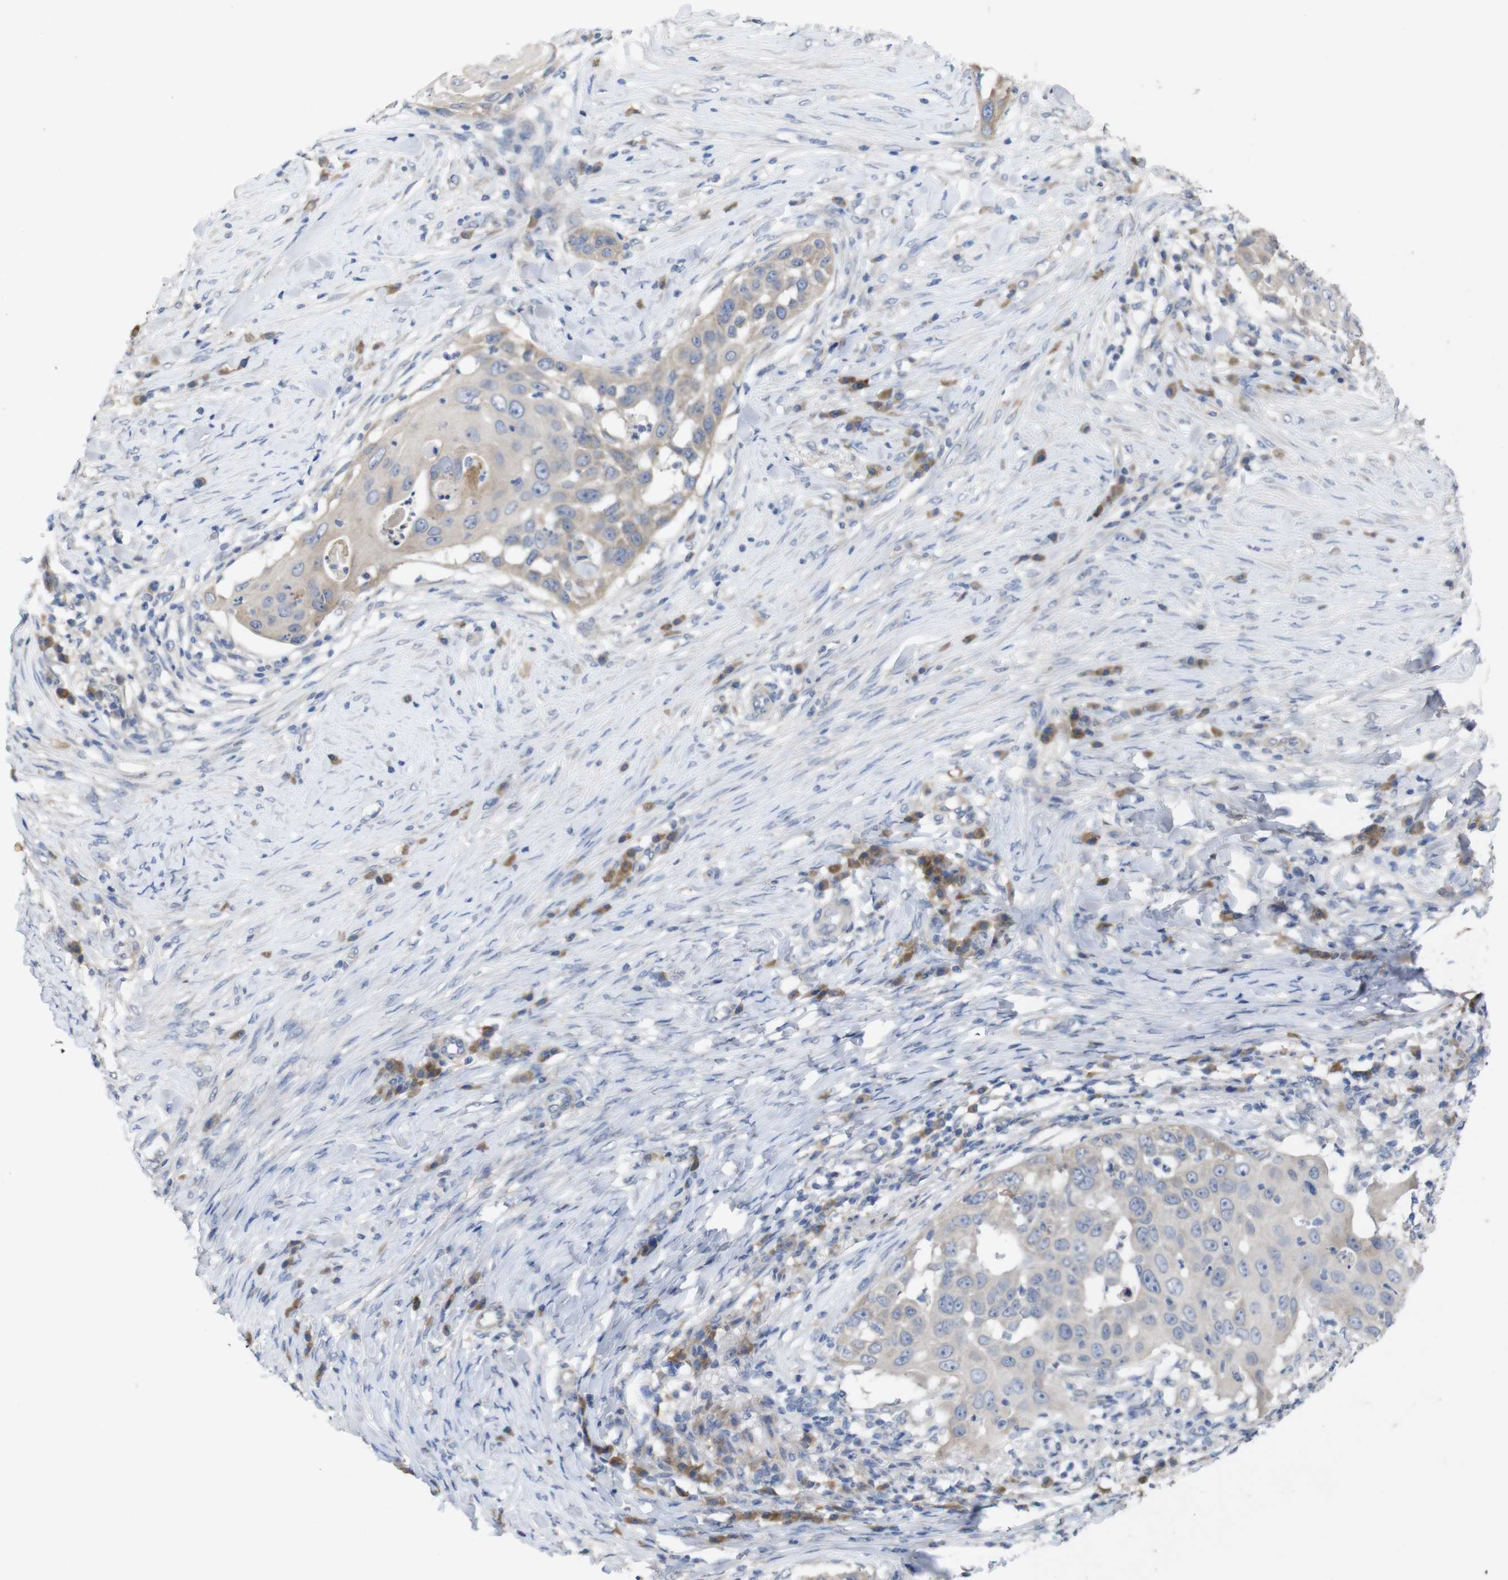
{"staining": {"intensity": "weak", "quantity": "<25%", "location": "cytoplasmic/membranous"}, "tissue": "skin cancer", "cell_type": "Tumor cells", "image_type": "cancer", "snomed": [{"axis": "morphology", "description": "Squamous cell carcinoma, NOS"}, {"axis": "topography", "description": "Skin"}], "caption": "Skin squamous cell carcinoma stained for a protein using immunohistochemistry shows no staining tumor cells.", "gene": "BCAR3", "patient": {"sex": "female", "age": 44}}